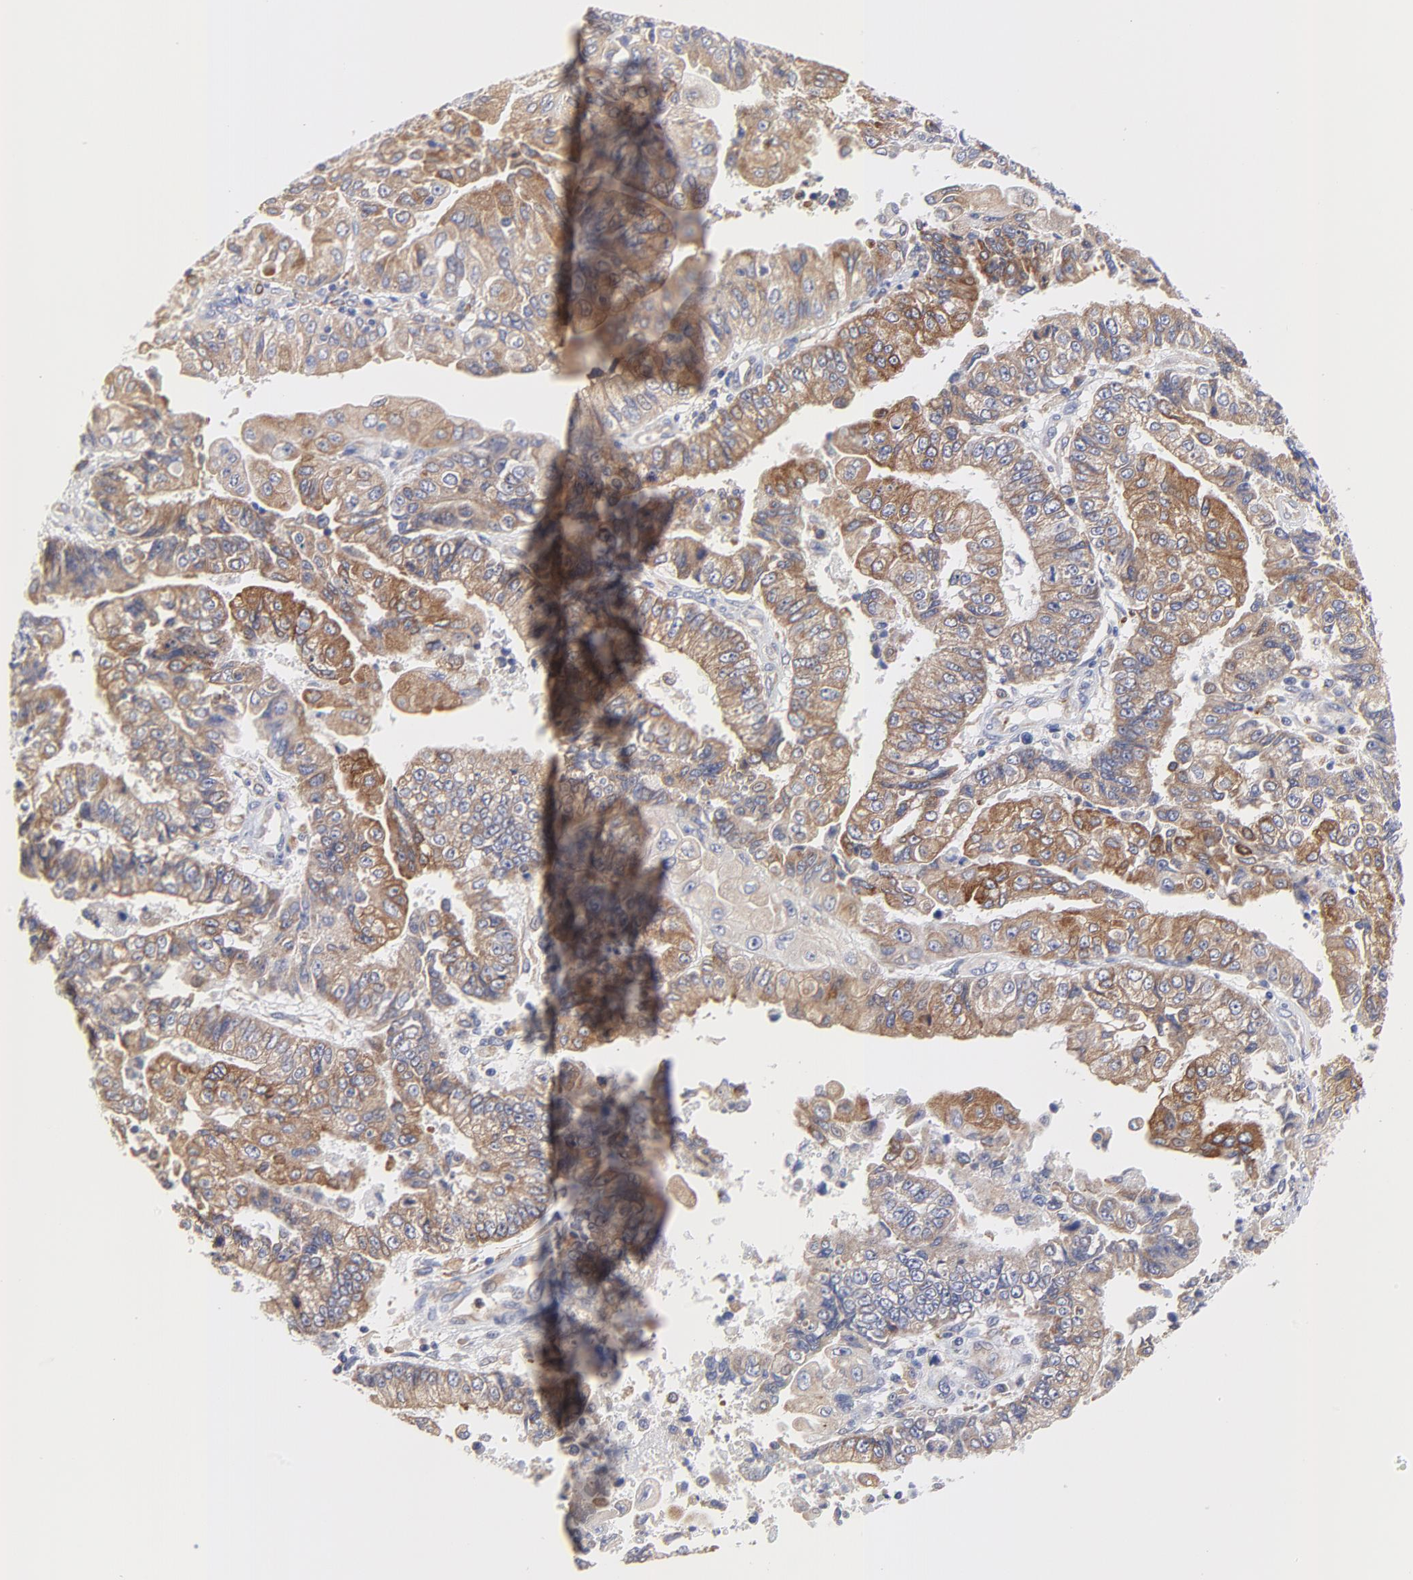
{"staining": {"intensity": "moderate", "quantity": ">75%", "location": "cytoplasmic/membranous"}, "tissue": "endometrial cancer", "cell_type": "Tumor cells", "image_type": "cancer", "snomed": [{"axis": "morphology", "description": "Adenocarcinoma, NOS"}, {"axis": "topography", "description": "Endometrium"}], "caption": "A brown stain shows moderate cytoplasmic/membranous positivity of a protein in endometrial cancer tumor cells. (DAB IHC, brown staining for protein, blue staining for nuclei).", "gene": "MOSPD2", "patient": {"sex": "female", "age": 75}}